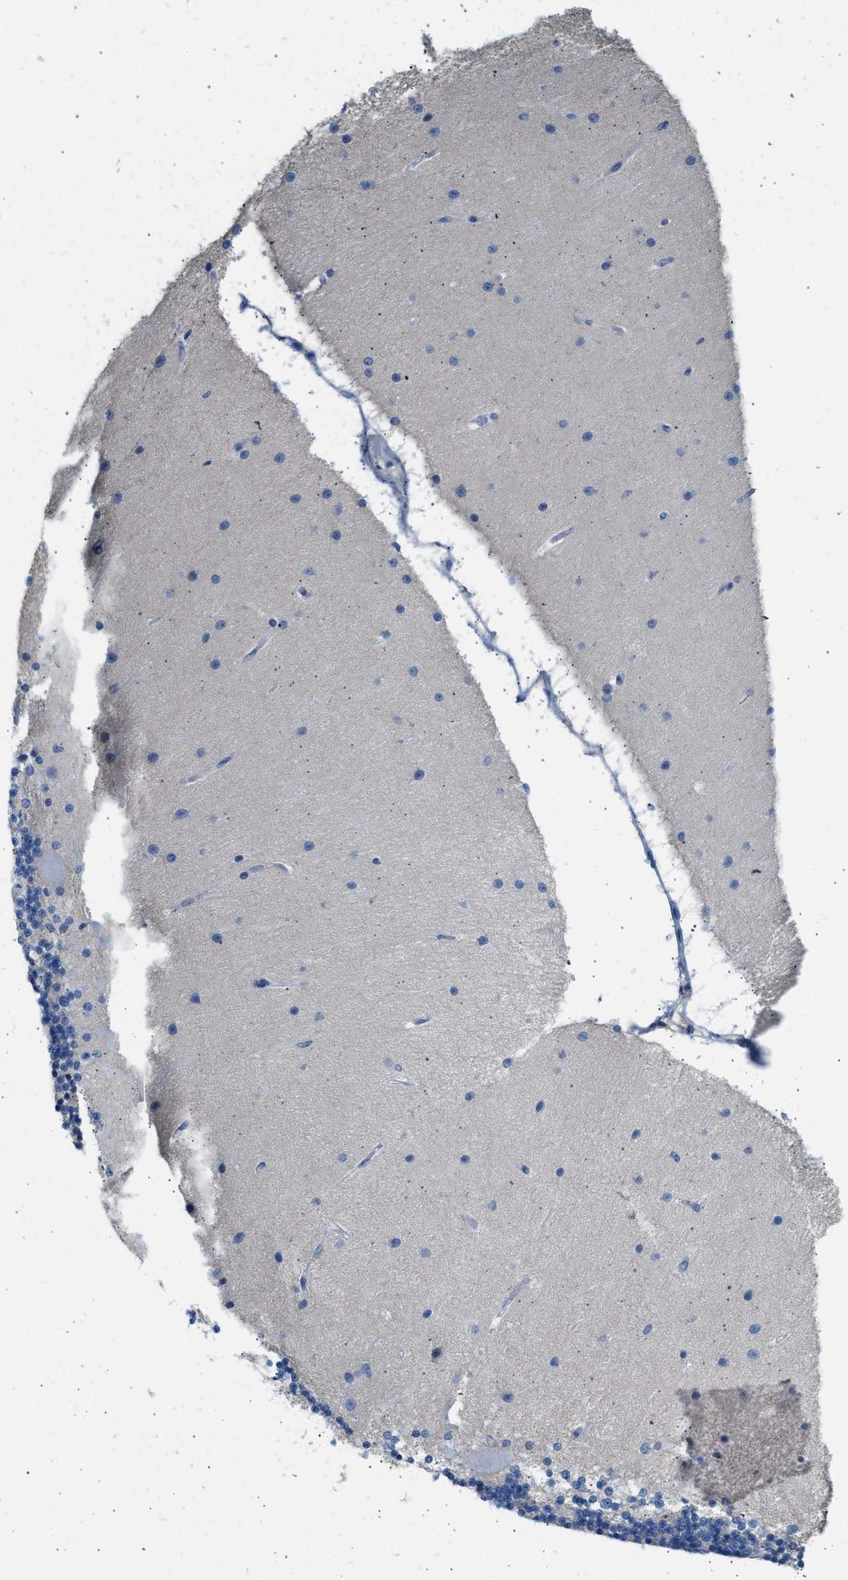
{"staining": {"intensity": "negative", "quantity": "none", "location": "none"}, "tissue": "cerebellum", "cell_type": "Cells in granular layer", "image_type": "normal", "snomed": [{"axis": "morphology", "description": "Normal tissue, NOS"}, {"axis": "topography", "description": "Cerebellum"}], "caption": "IHC histopathology image of benign cerebellum: human cerebellum stained with DAB (3,3'-diaminobenzidine) displays no significant protein expression in cells in granular layer. The staining is performed using DAB (3,3'-diaminobenzidine) brown chromogen with nuclei counter-stained in using hematoxylin.", "gene": "SPAM1", "patient": {"sex": "female", "age": 54}}